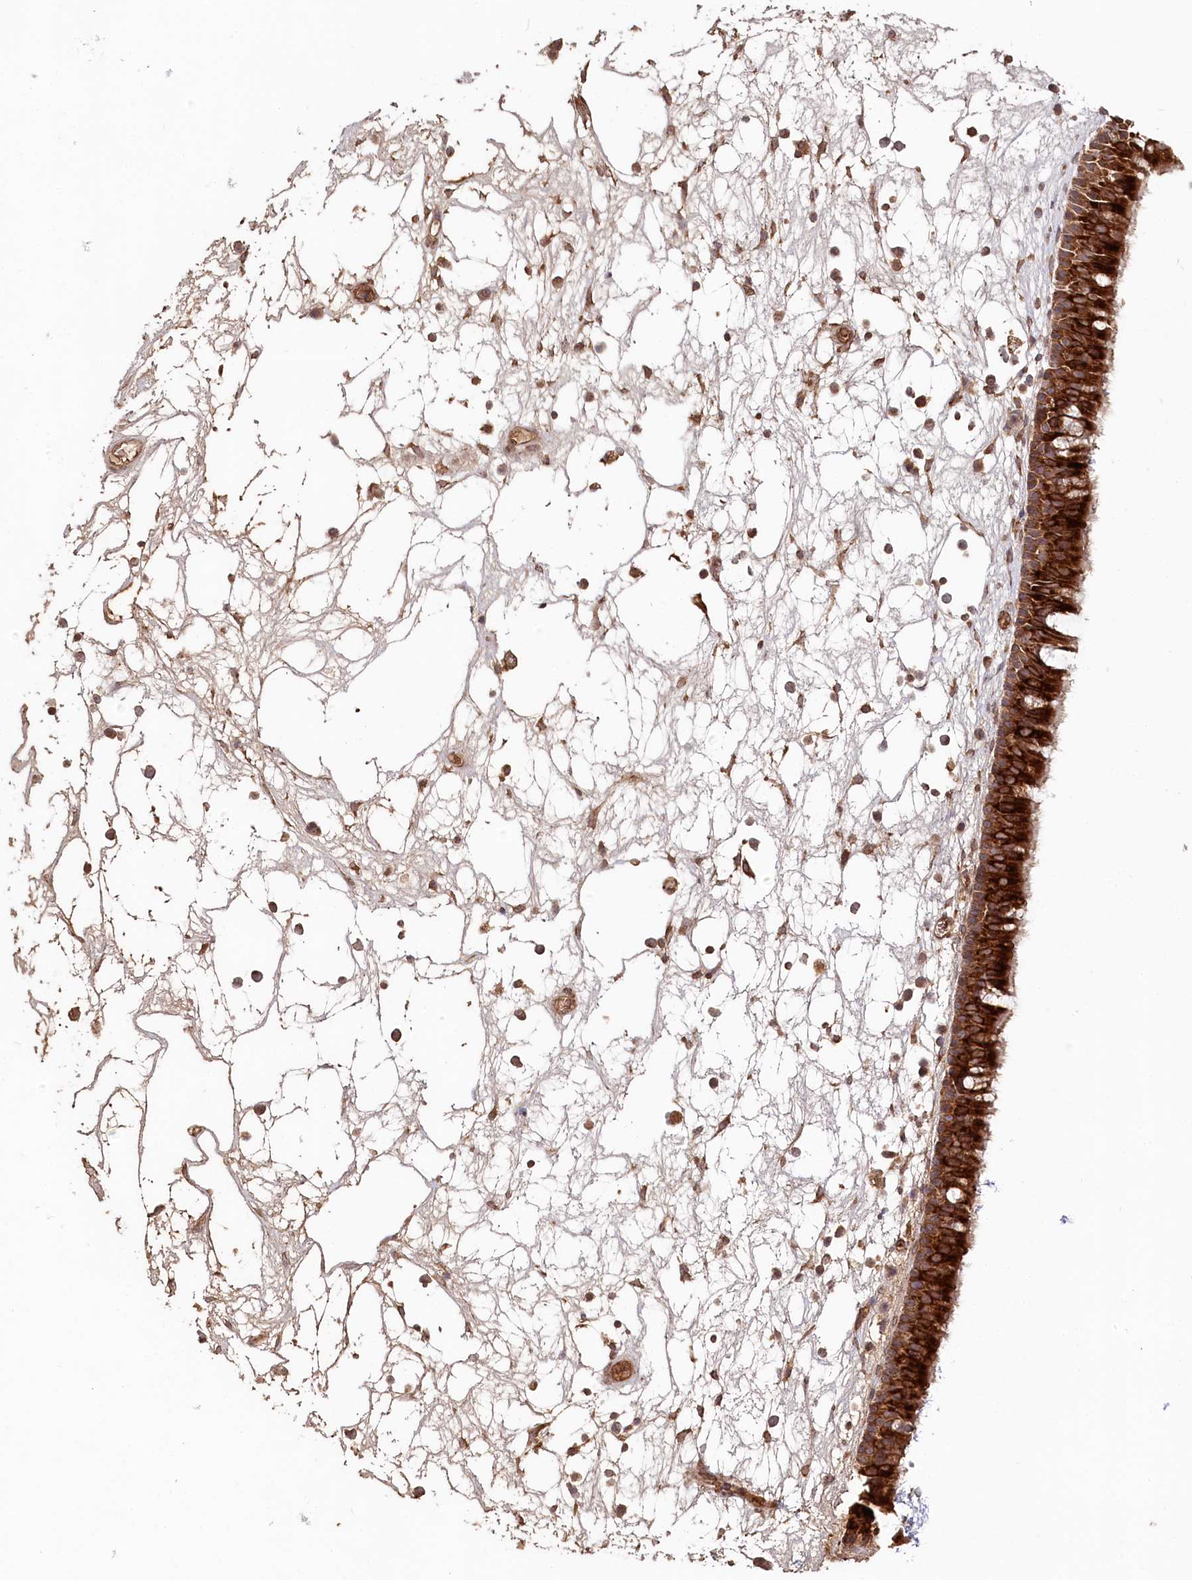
{"staining": {"intensity": "strong", "quantity": ">75%", "location": "cytoplasmic/membranous"}, "tissue": "nasopharynx", "cell_type": "Respiratory epithelial cells", "image_type": "normal", "snomed": [{"axis": "morphology", "description": "Normal tissue, NOS"}, {"axis": "morphology", "description": "Inflammation, NOS"}, {"axis": "morphology", "description": "Malignant melanoma, Metastatic site"}, {"axis": "topography", "description": "Nasopharynx"}], "caption": "This is a photomicrograph of immunohistochemistry staining of benign nasopharynx, which shows strong staining in the cytoplasmic/membranous of respiratory epithelial cells.", "gene": "OTUD4", "patient": {"sex": "male", "age": 70}}